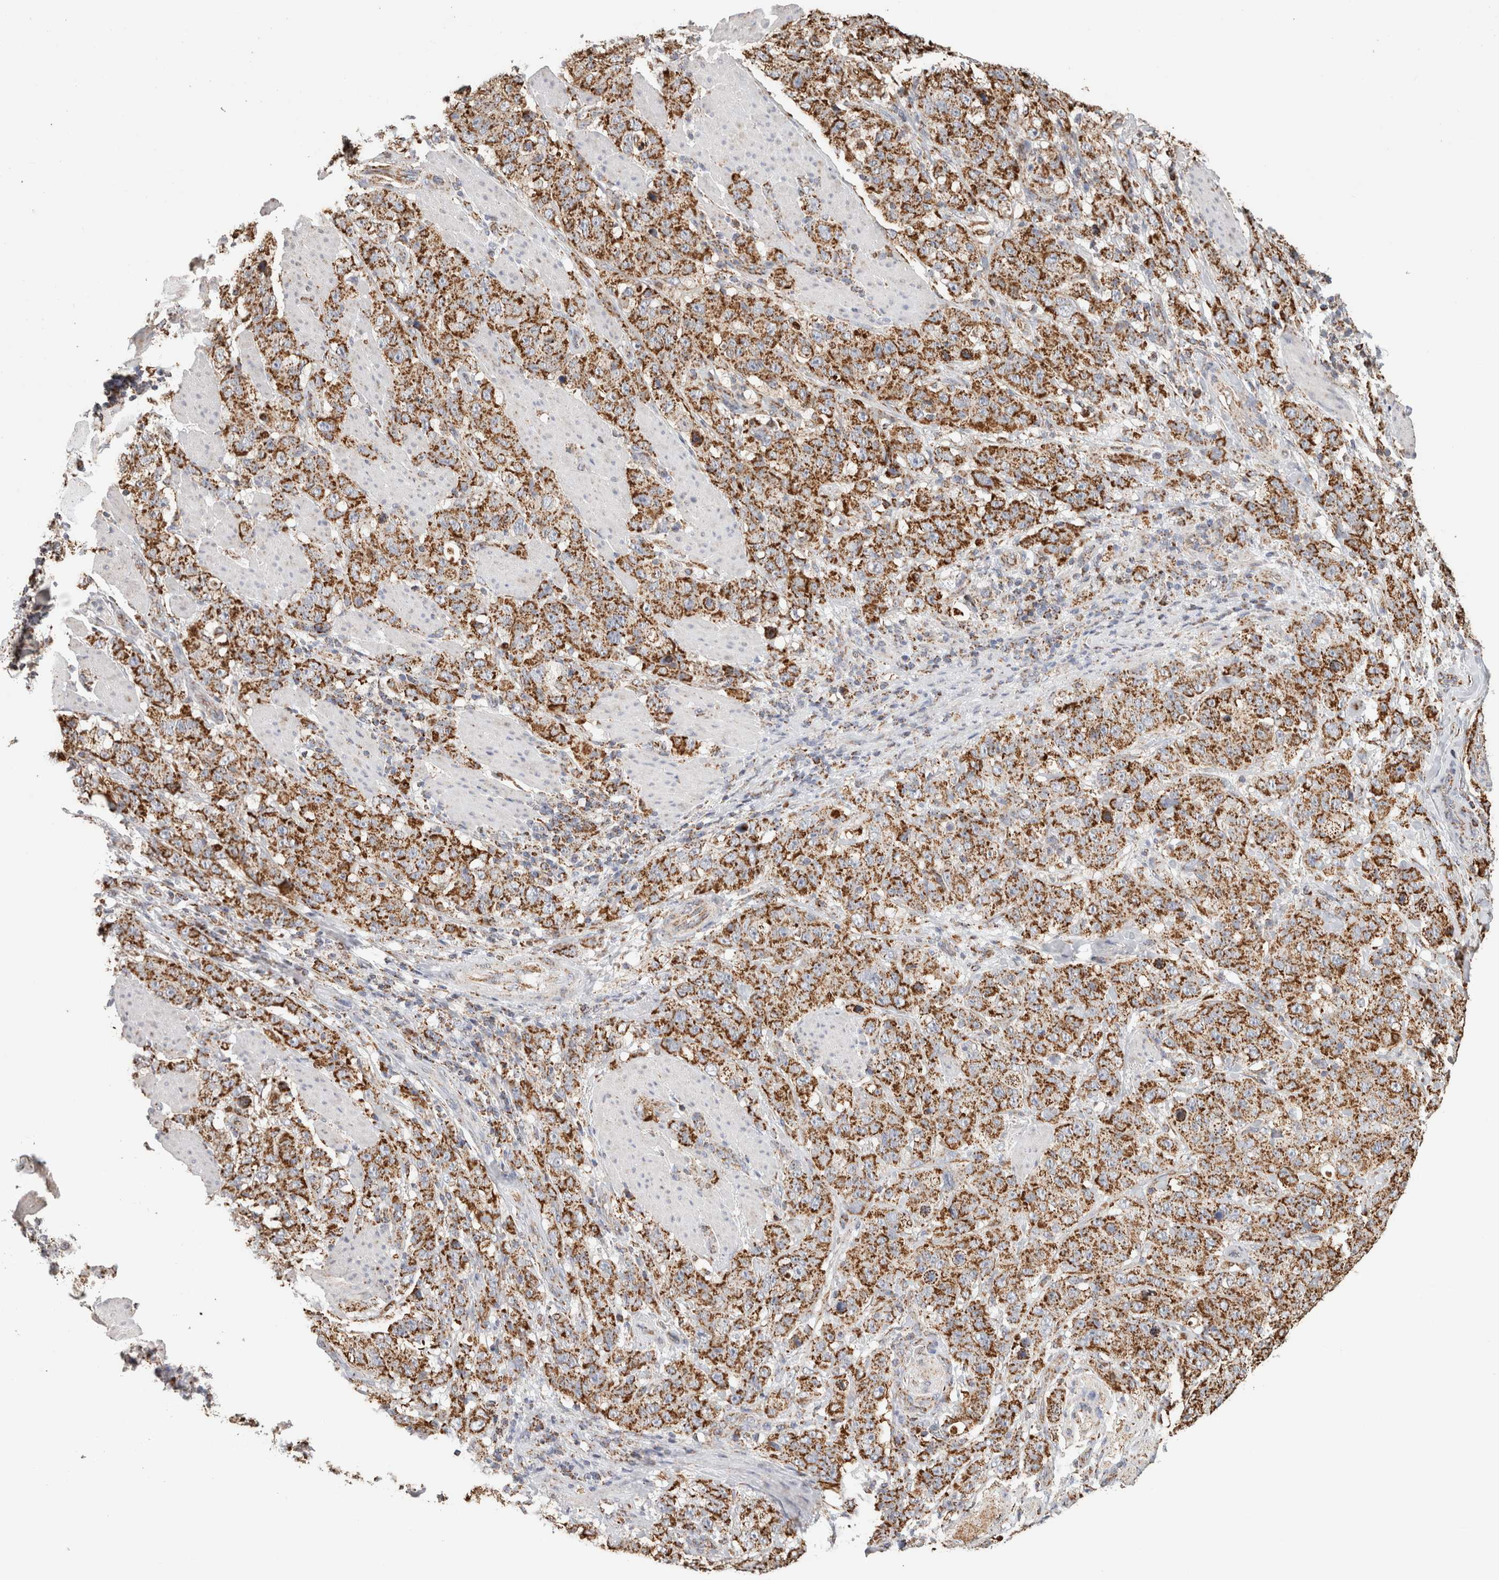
{"staining": {"intensity": "moderate", "quantity": ">75%", "location": "cytoplasmic/membranous"}, "tissue": "stomach cancer", "cell_type": "Tumor cells", "image_type": "cancer", "snomed": [{"axis": "morphology", "description": "Adenocarcinoma, NOS"}, {"axis": "topography", "description": "Stomach"}], "caption": "An immunohistochemistry photomicrograph of neoplastic tissue is shown. Protein staining in brown highlights moderate cytoplasmic/membranous positivity in stomach adenocarcinoma within tumor cells. The protein of interest is shown in brown color, while the nuclei are stained blue.", "gene": "C1QBP", "patient": {"sex": "male", "age": 48}}